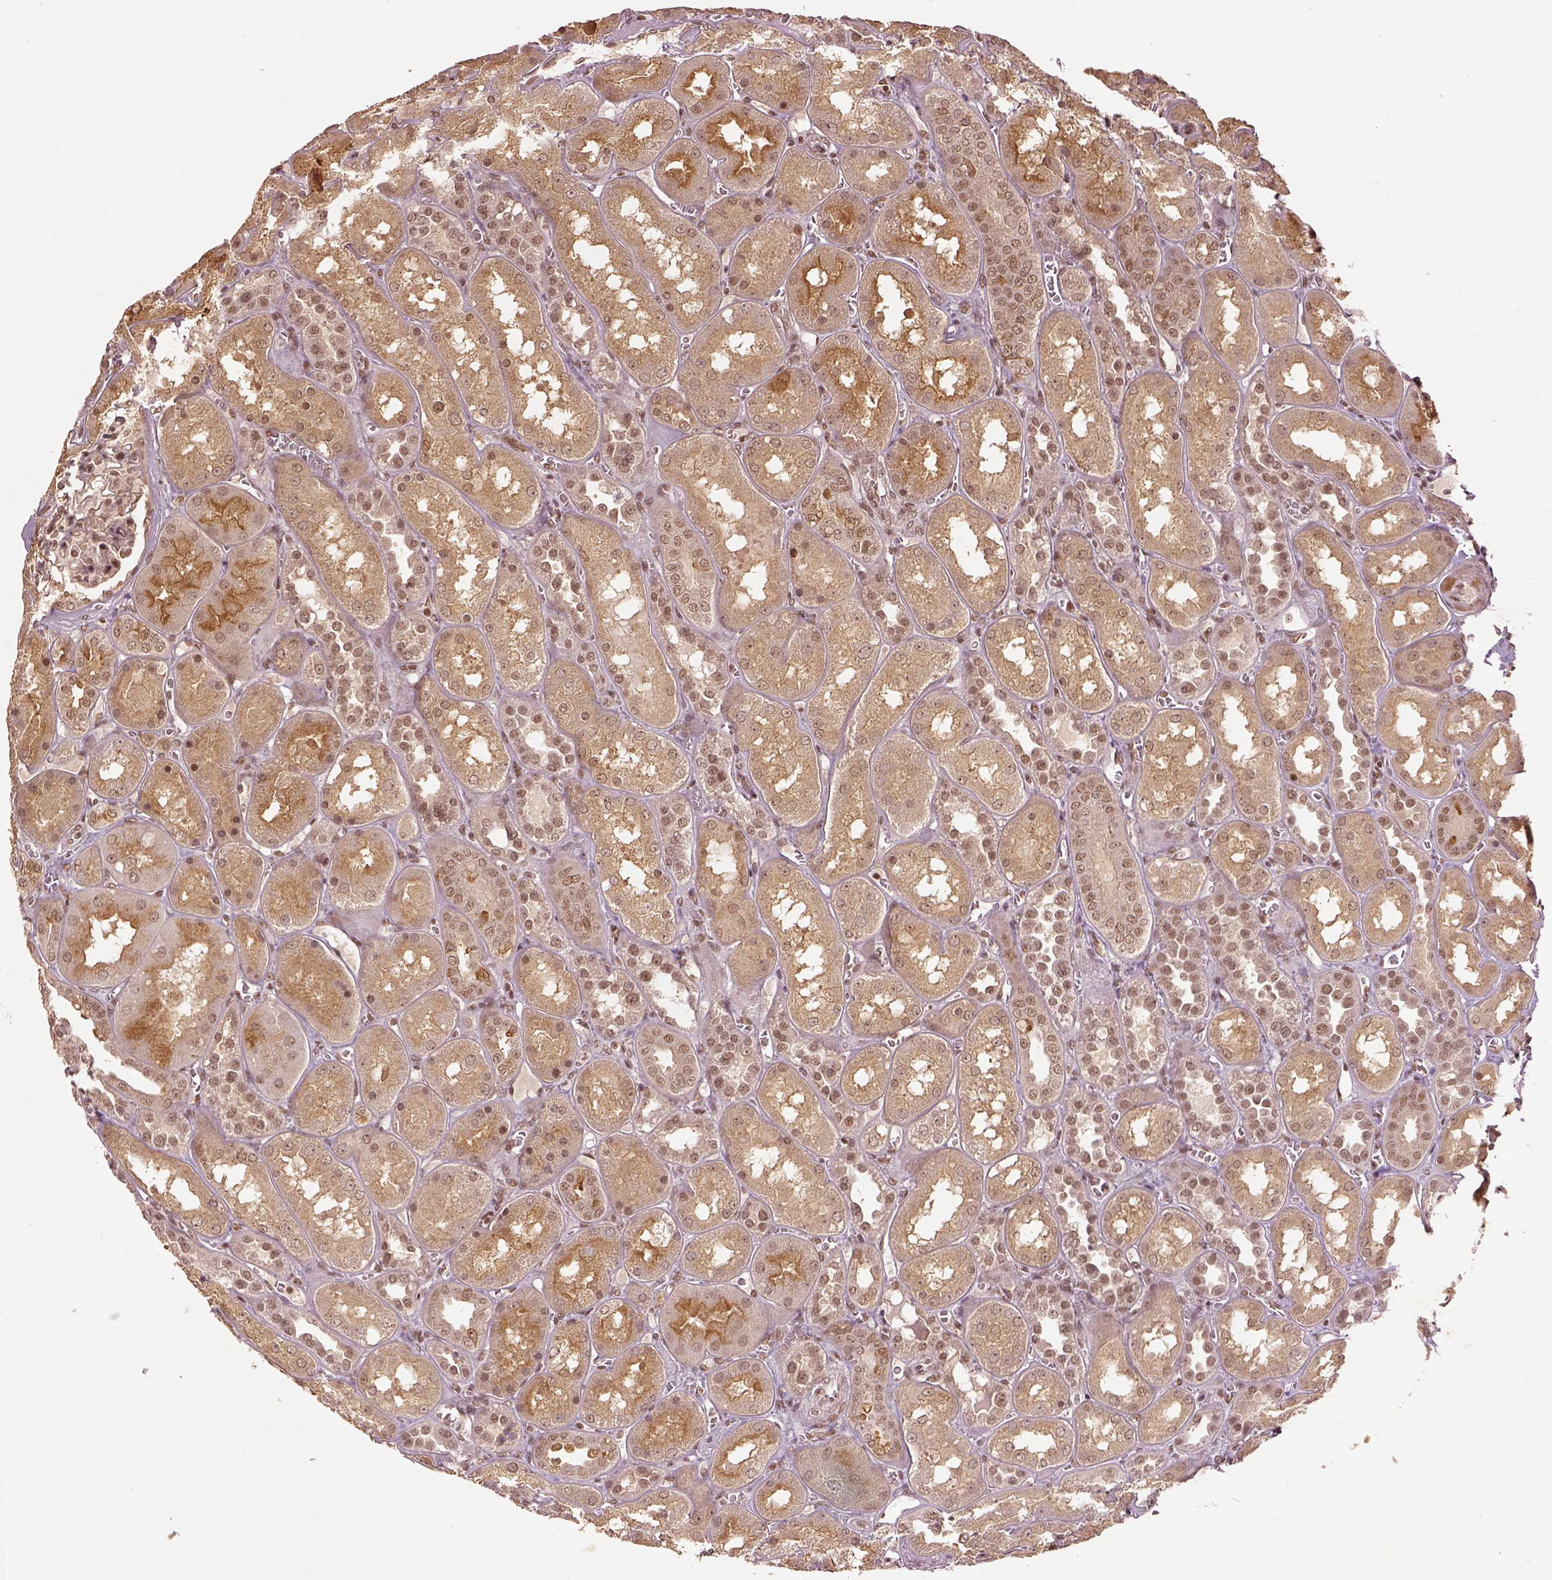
{"staining": {"intensity": "moderate", "quantity": ">75%", "location": "nuclear"}, "tissue": "kidney", "cell_type": "Cells in glomeruli", "image_type": "normal", "snomed": [{"axis": "morphology", "description": "Normal tissue, NOS"}, {"axis": "topography", "description": "Kidney"}], "caption": "Protein staining of unremarkable kidney exhibits moderate nuclear positivity in about >75% of cells in glomeruli.", "gene": "BRD9", "patient": {"sex": "male", "age": 73}}